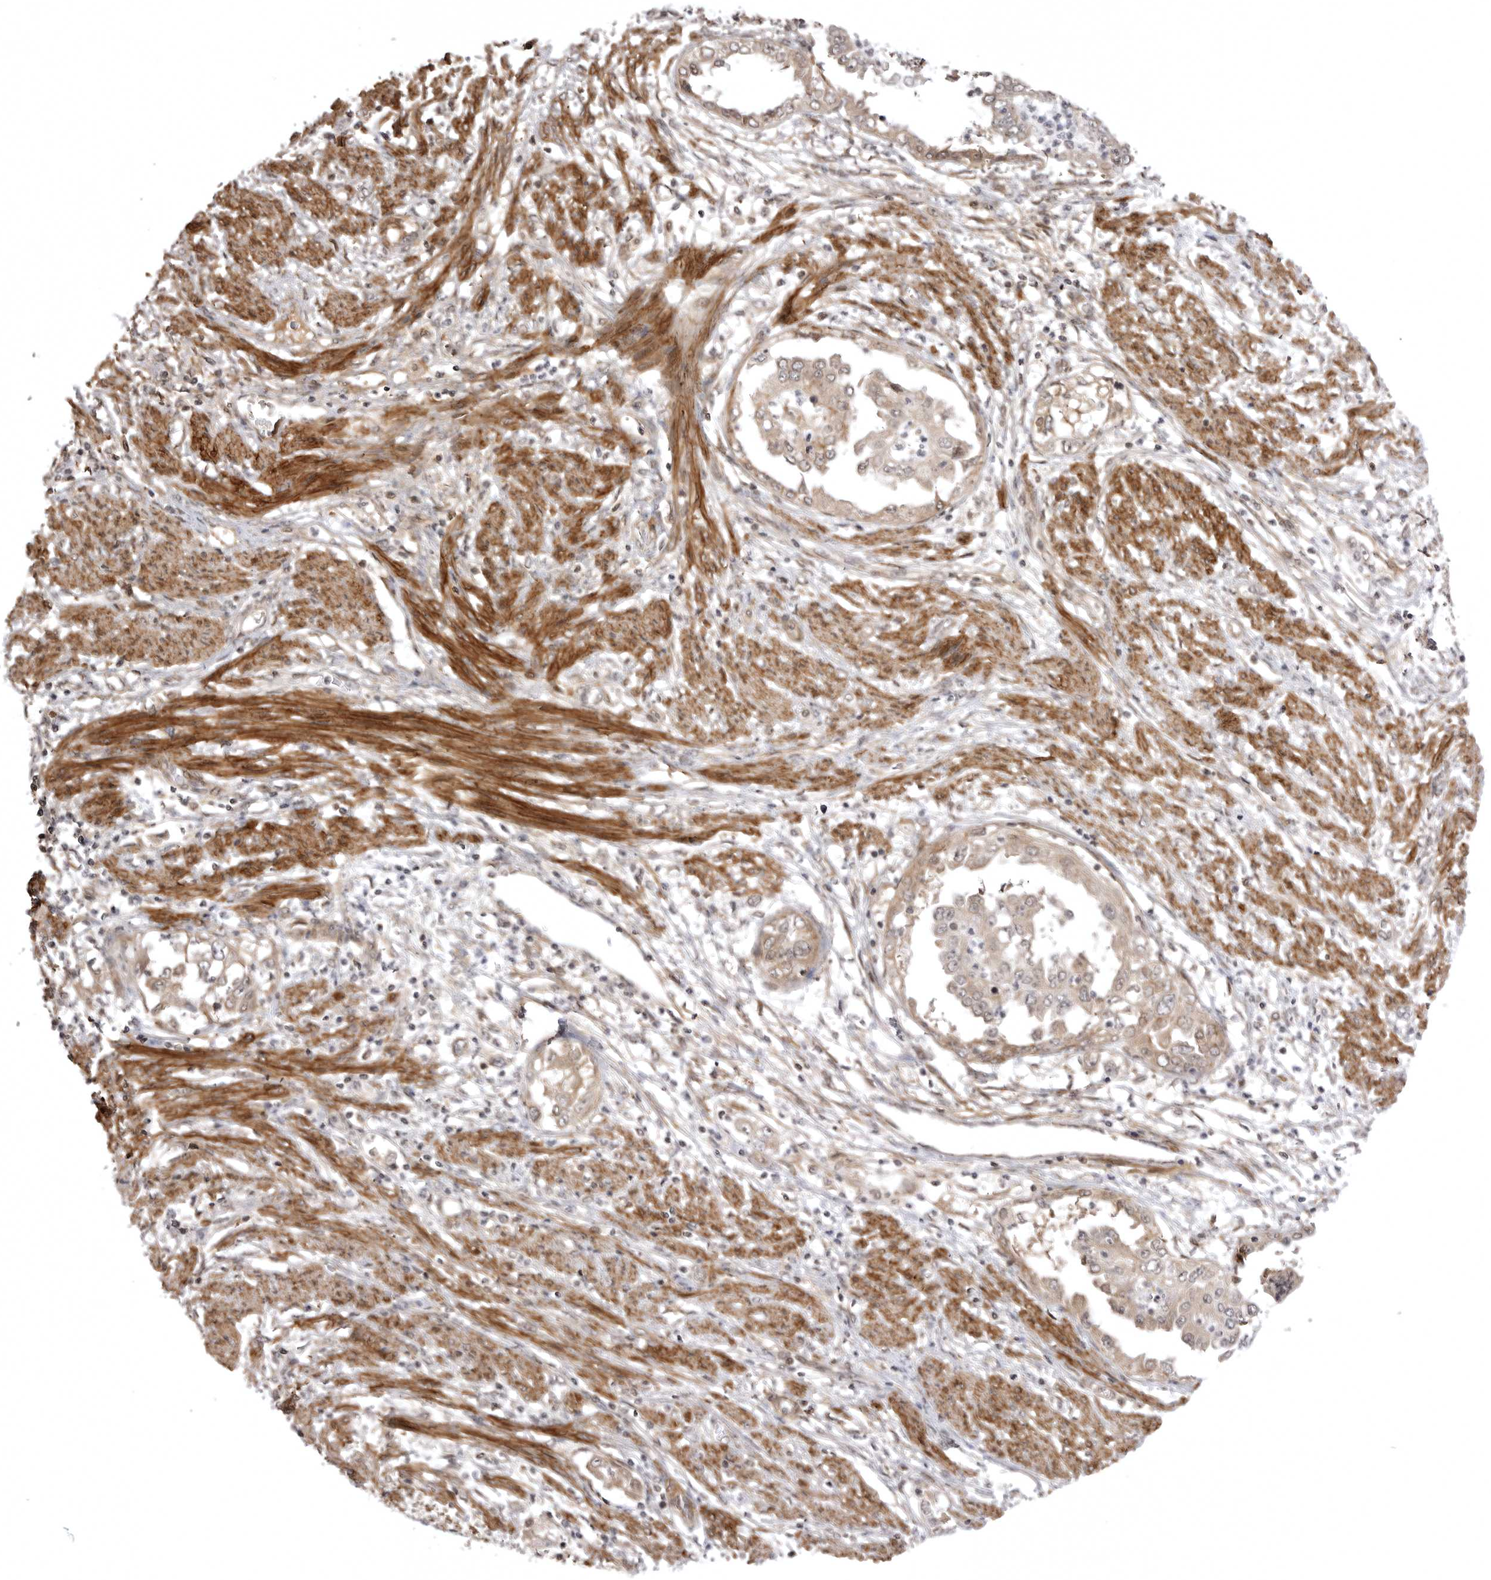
{"staining": {"intensity": "moderate", "quantity": "25%-75%", "location": "cytoplasmic/membranous,nuclear"}, "tissue": "endometrial cancer", "cell_type": "Tumor cells", "image_type": "cancer", "snomed": [{"axis": "morphology", "description": "Adenocarcinoma, NOS"}, {"axis": "topography", "description": "Endometrium"}], "caption": "Adenocarcinoma (endometrial) stained for a protein reveals moderate cytoplasmic/membranous and nuclear positivity in tumor cells.", "gene": "SORBS1", "patient": {"sex": "female", "age": 85}}